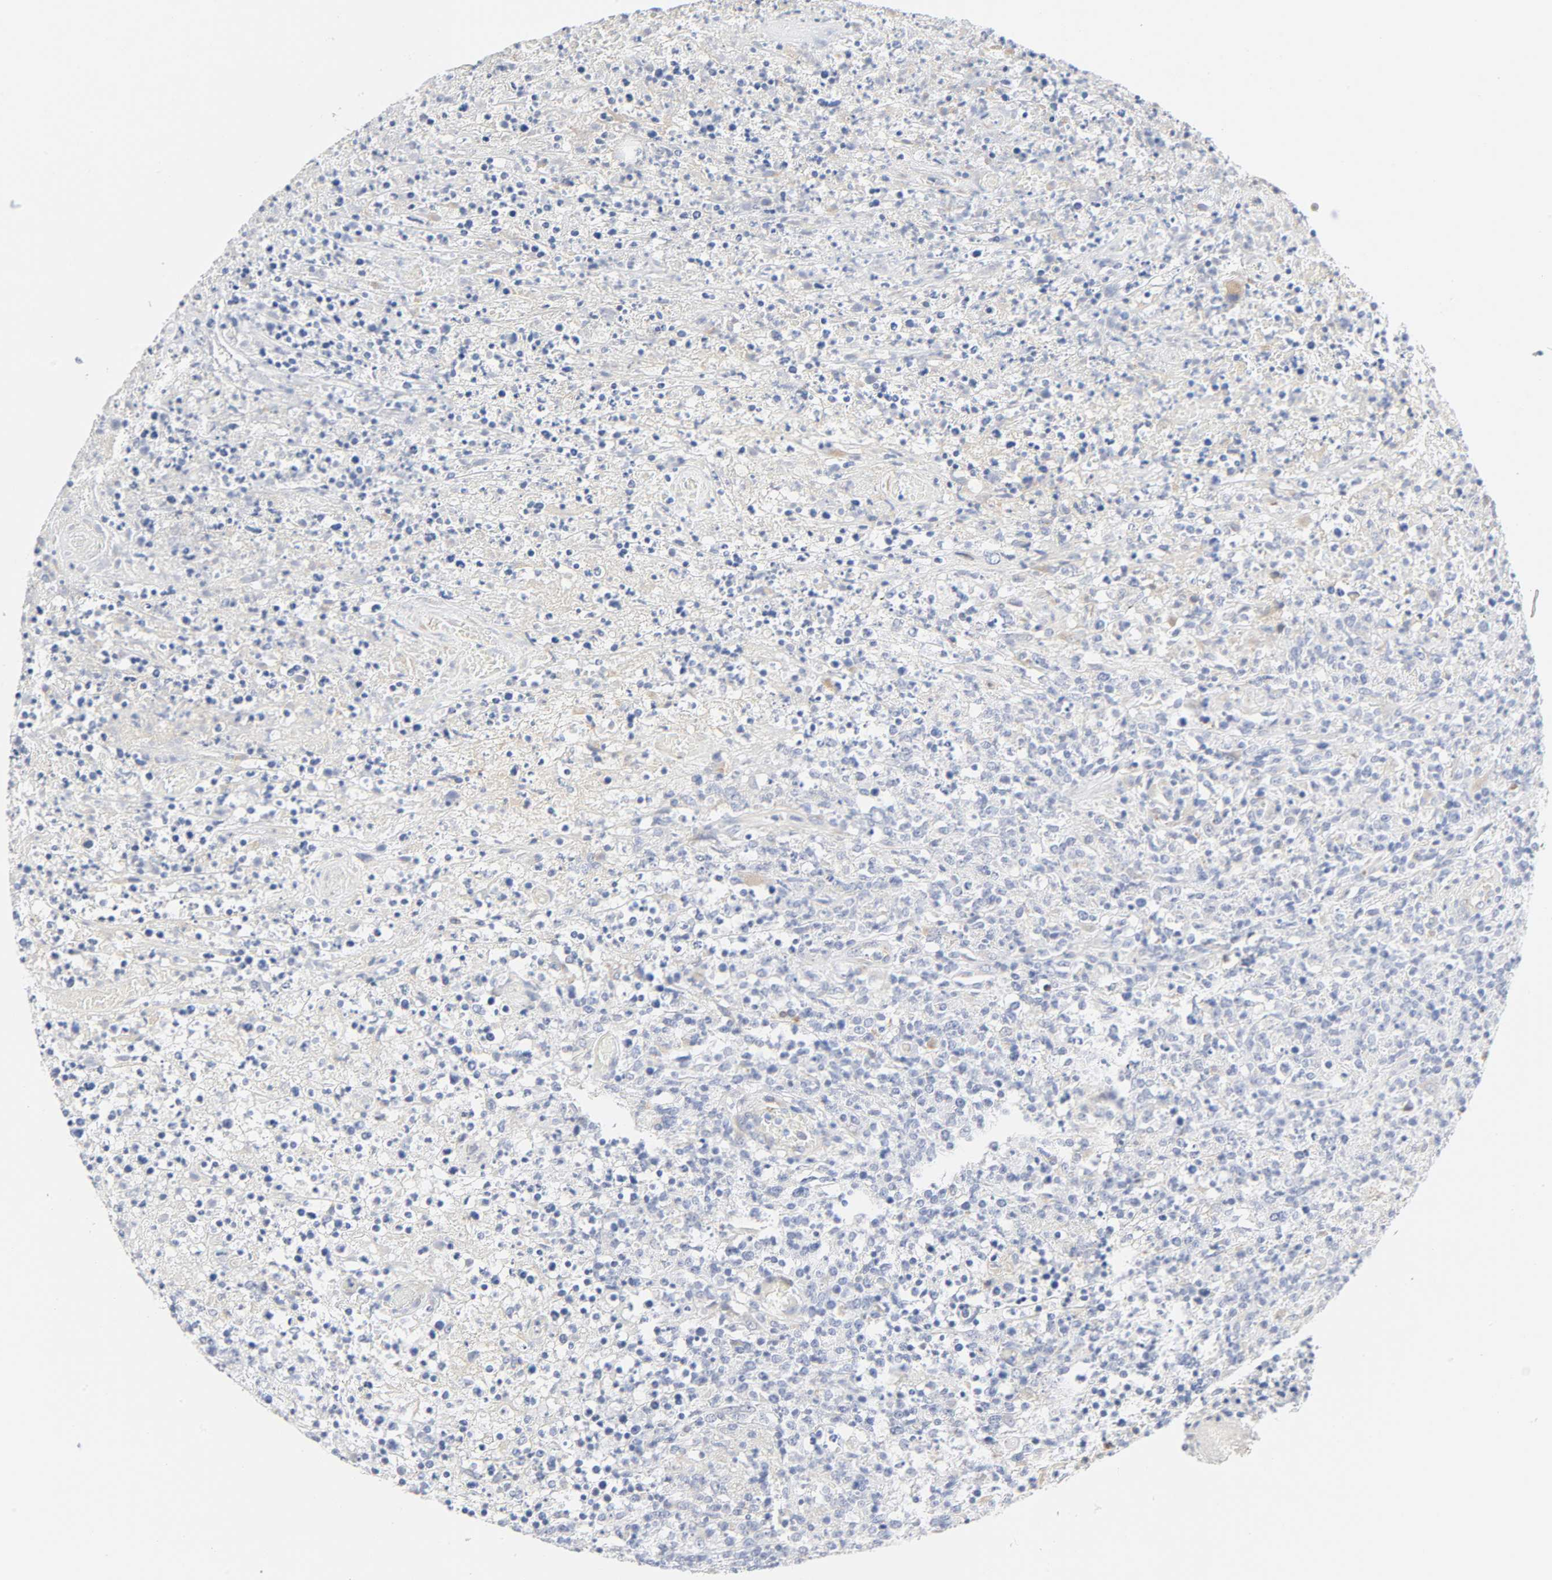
{"staining": {"intensity": "negative", "quantity": "none", "location": "none"}, "tissue": "lymphoma", "cell_type": "Tumor cells", "image_type": "cancer", "snomed": [{"axis": "morphology", "description": "Malignant lymphoma, non-Hodgkin's type, High grade"}, {"axis": "topography", "description": "Lymph node"}], "caption": "There is no significant staining in tumor cells of lymphoma.", "gene": "MAGEB17", "patient": {"sex": "female", "age": 84}}